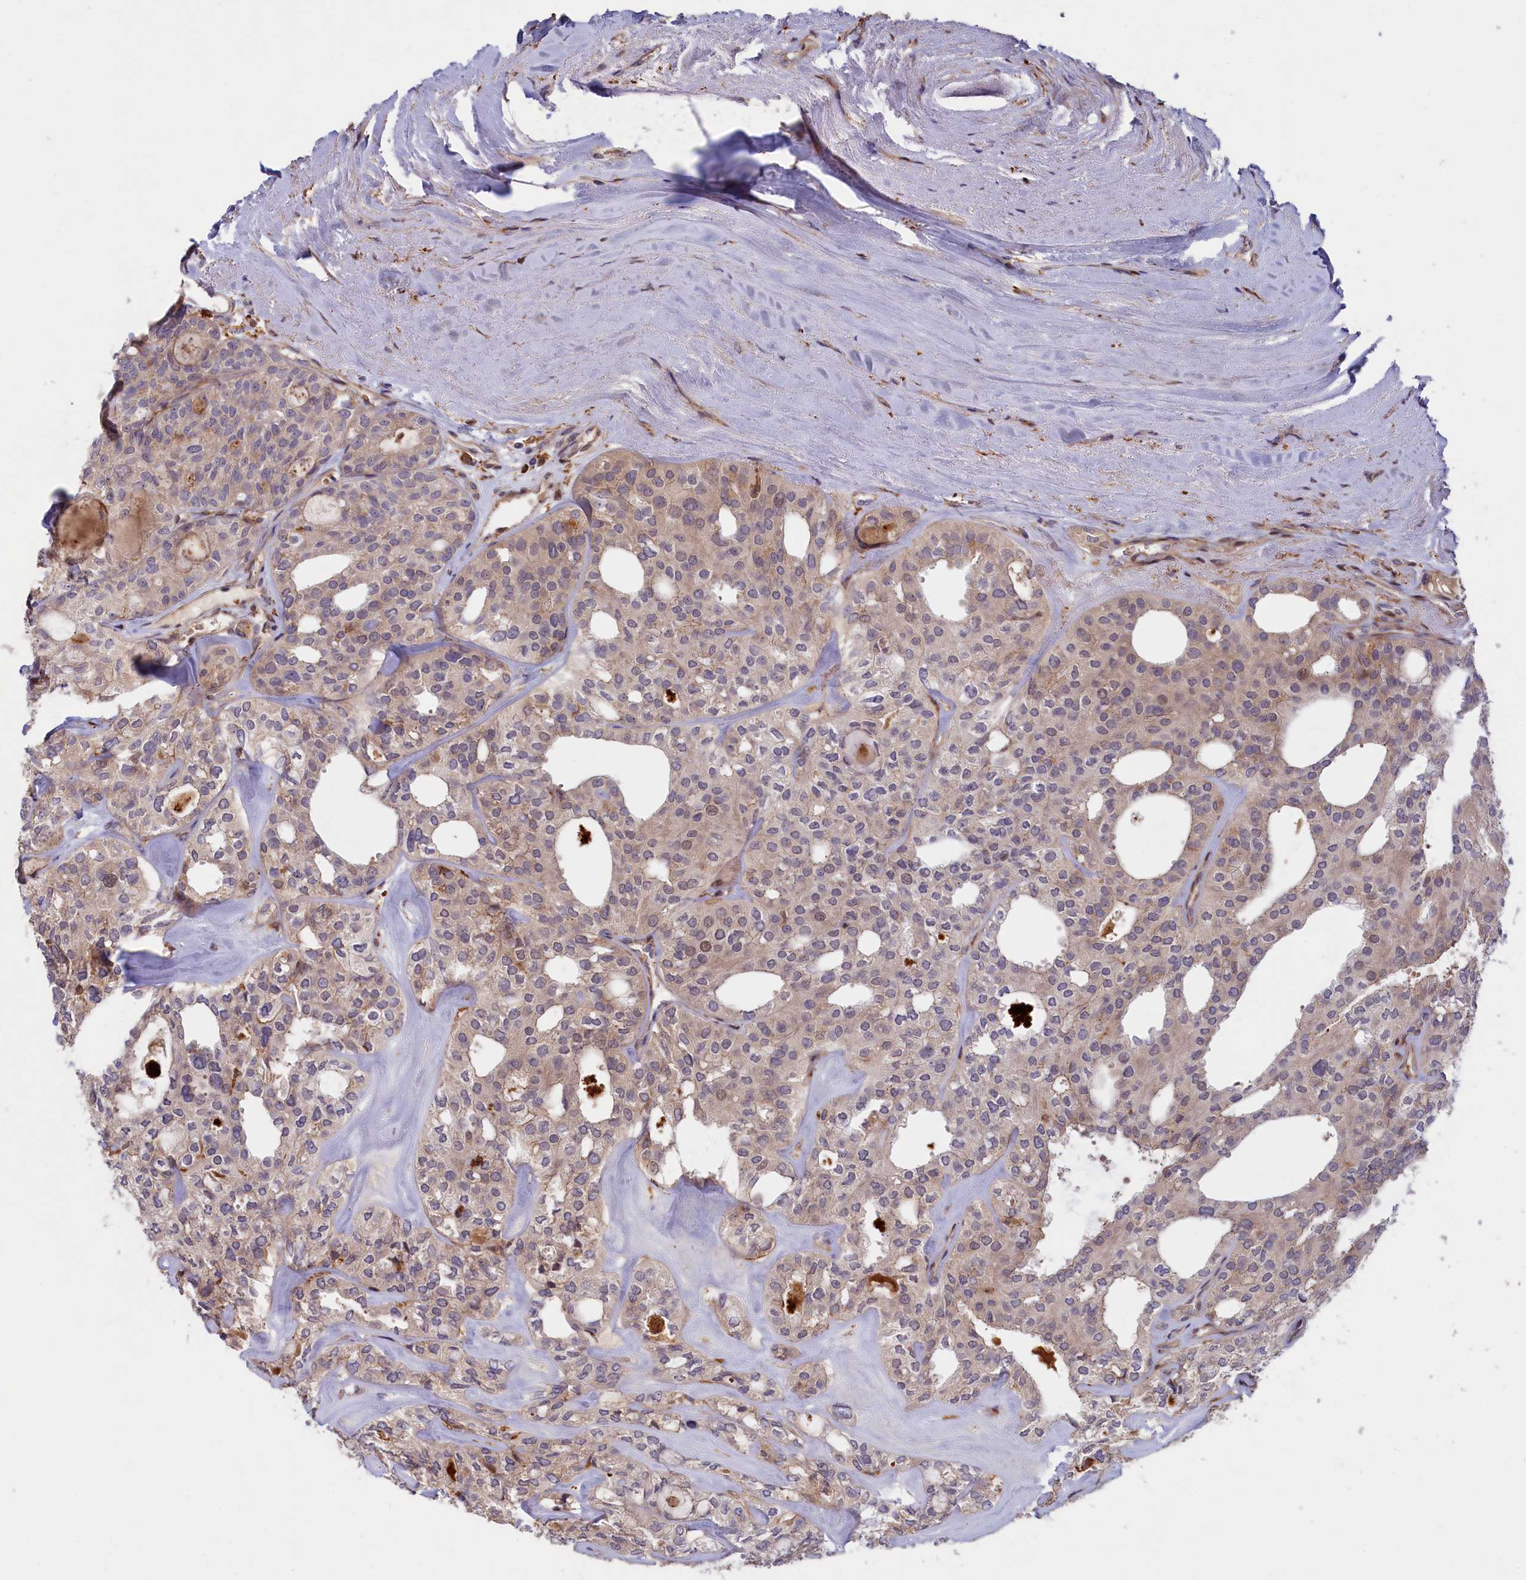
{"staining": {"intensity": "negative", "quantity": "none", "location": "none"}, "tissue": "thyroid cancer", "cell_type": "Tumor cells", "image_type": "cancer", "snomed": [{"axis": "morphology", "description": "Follicular adenoma carcinoma, NOS"}, {"axis": "topography", "description": "Thyroid gland"}], "caption": "Tumor cells show no significant protein staining in thyroid cancer.", "gene": "FERMT1", "patient": {"sex": "male", "age": 75}}